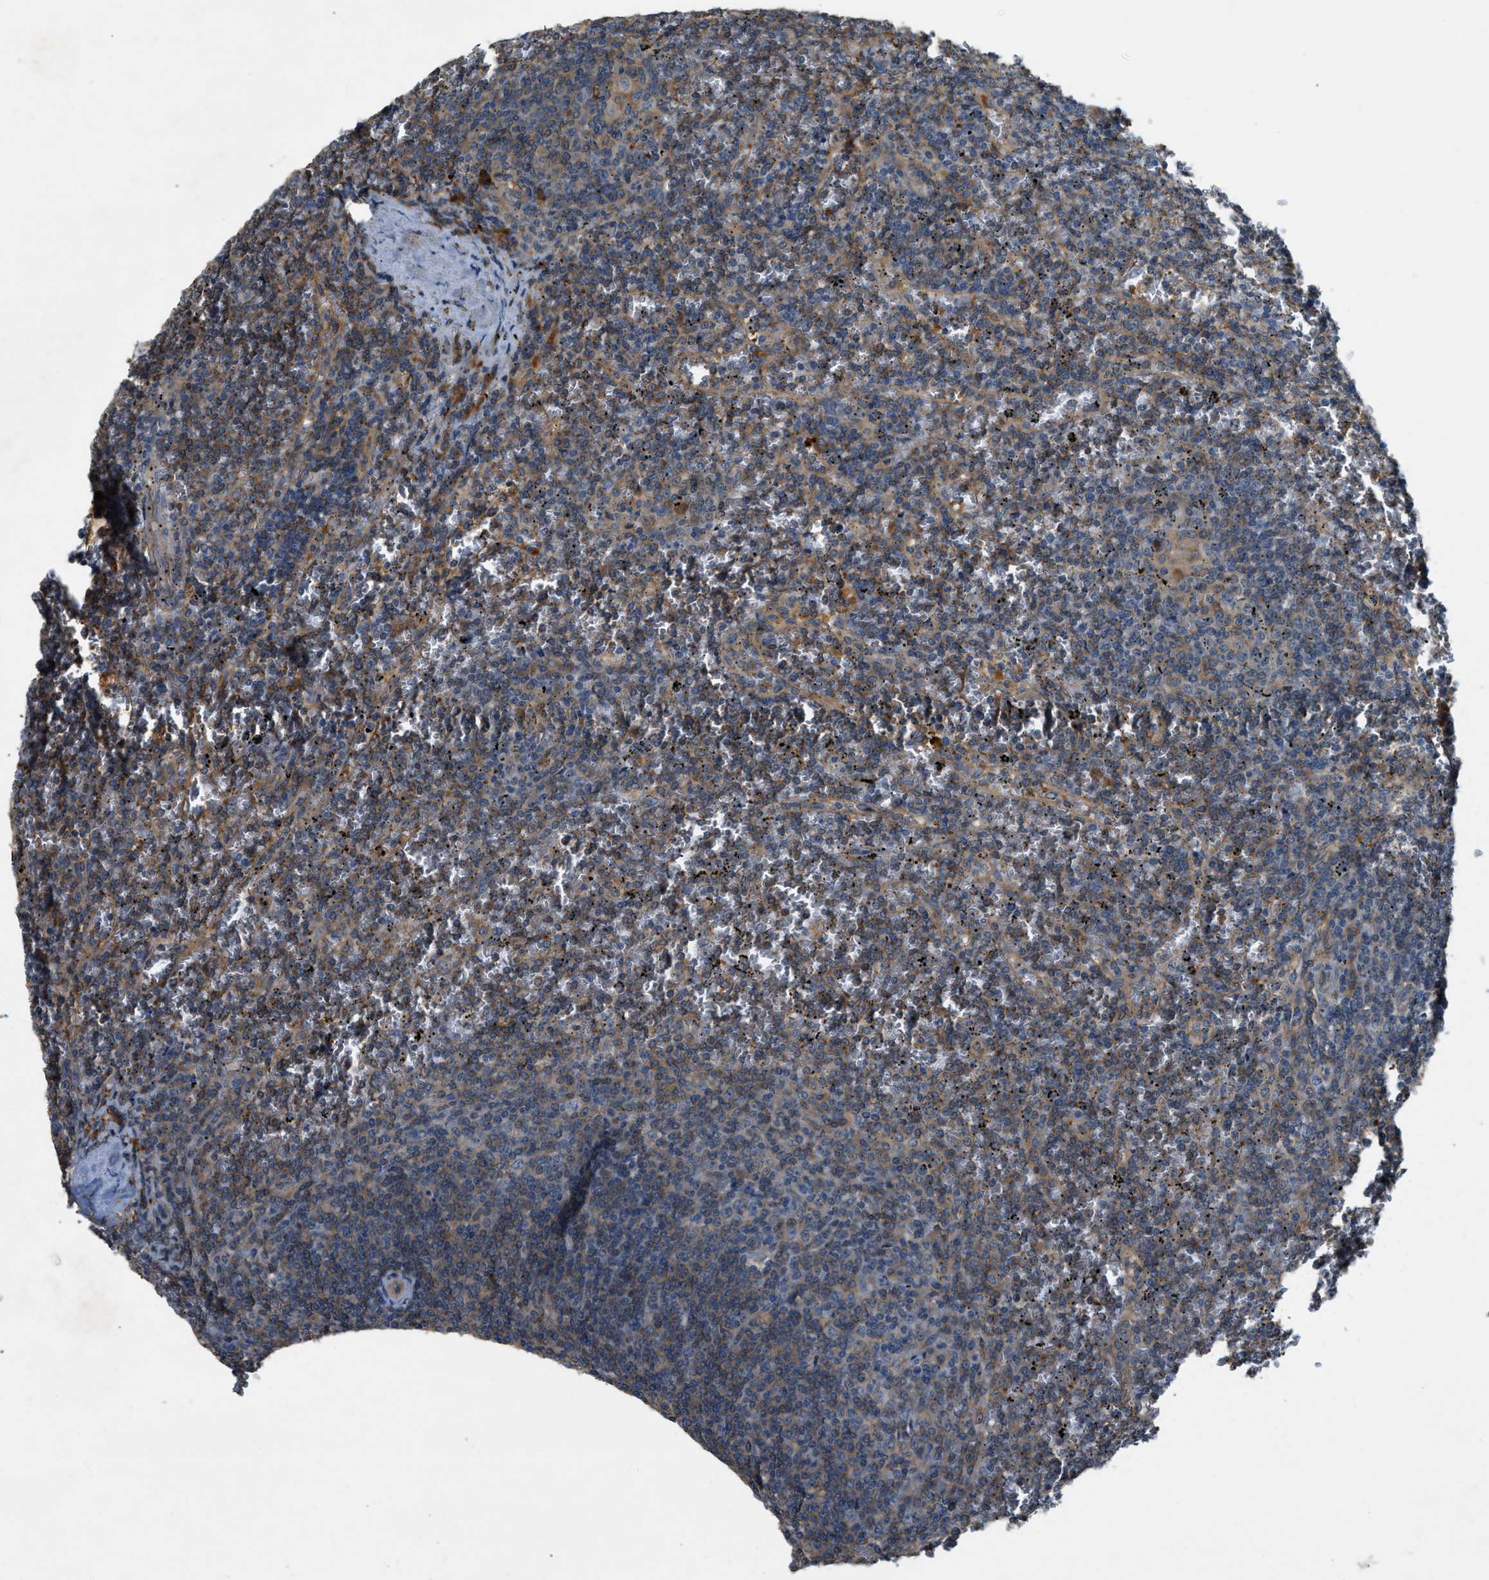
{"staining": {"intensity": "weak", "quantity": "25%-75%", "location": "cytoplasmic/membranous"}, "tissue": "lymphoma", "cell_type": "Tumor cells", "image_type": "cancer", "snomed": [{"axis": "morphology", "description": "Malignant lymphoma, non-Hodgkin's type, Low grade"}, {"axis": "topography", "description": "Spleen"}], "caption": "Immunohistochemistry (IHC) staining of malignant lymphoma, non-Hodgkin's type (low-grade), which demonstrates low levels of weak cytoplasmic/membranous staining in approximately 25%-75% of tumor cells indicating weak cytoplasmic/membranous protein expression. The staining was performed using DAB (3,3'-diaminobenzidine) (brown) for protein detection and nuclei were counterstained in hematoxylin (blue).", "gene": "CFLAR", "patient": {"sex": "female", "age": 19}}